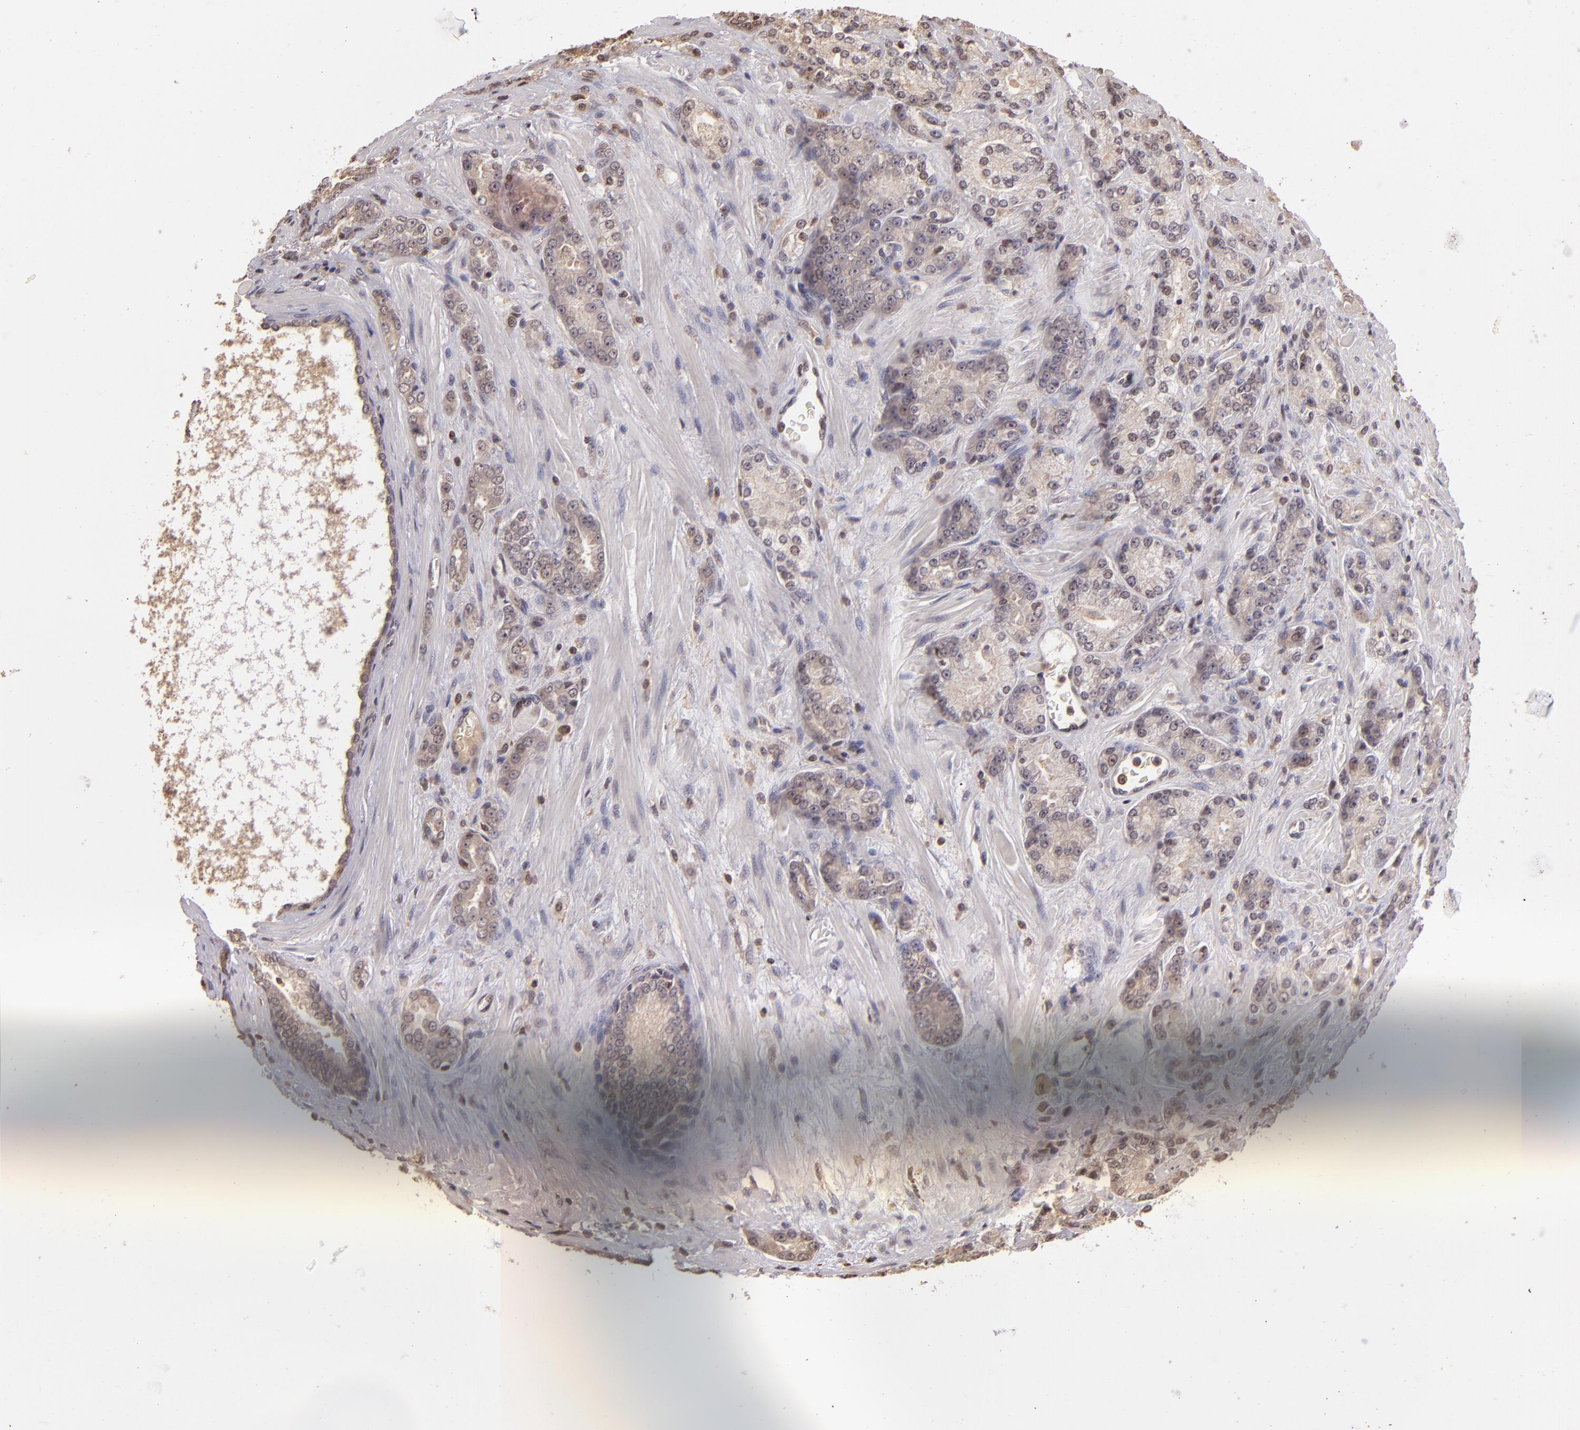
{"staining": {"intensity": "negative", "quantity": "none", "location": "none"}, "tissue": "prostate cancer", "cell_type": "Tumor cells", "image_type": "cancer", "snomed": [{"axis": "morphology", "description": "Adenocarcinoma, High grade"}, {"axis": "topography", "description": "Prostate"}], "caption": "This is an IHC micrograph of human prostate cancer (adenocarcinoma (high-grade)). There is no staining in tumor cells.", "gene": "ARPC2", "patient": {"sex": "male", "age": 71}}